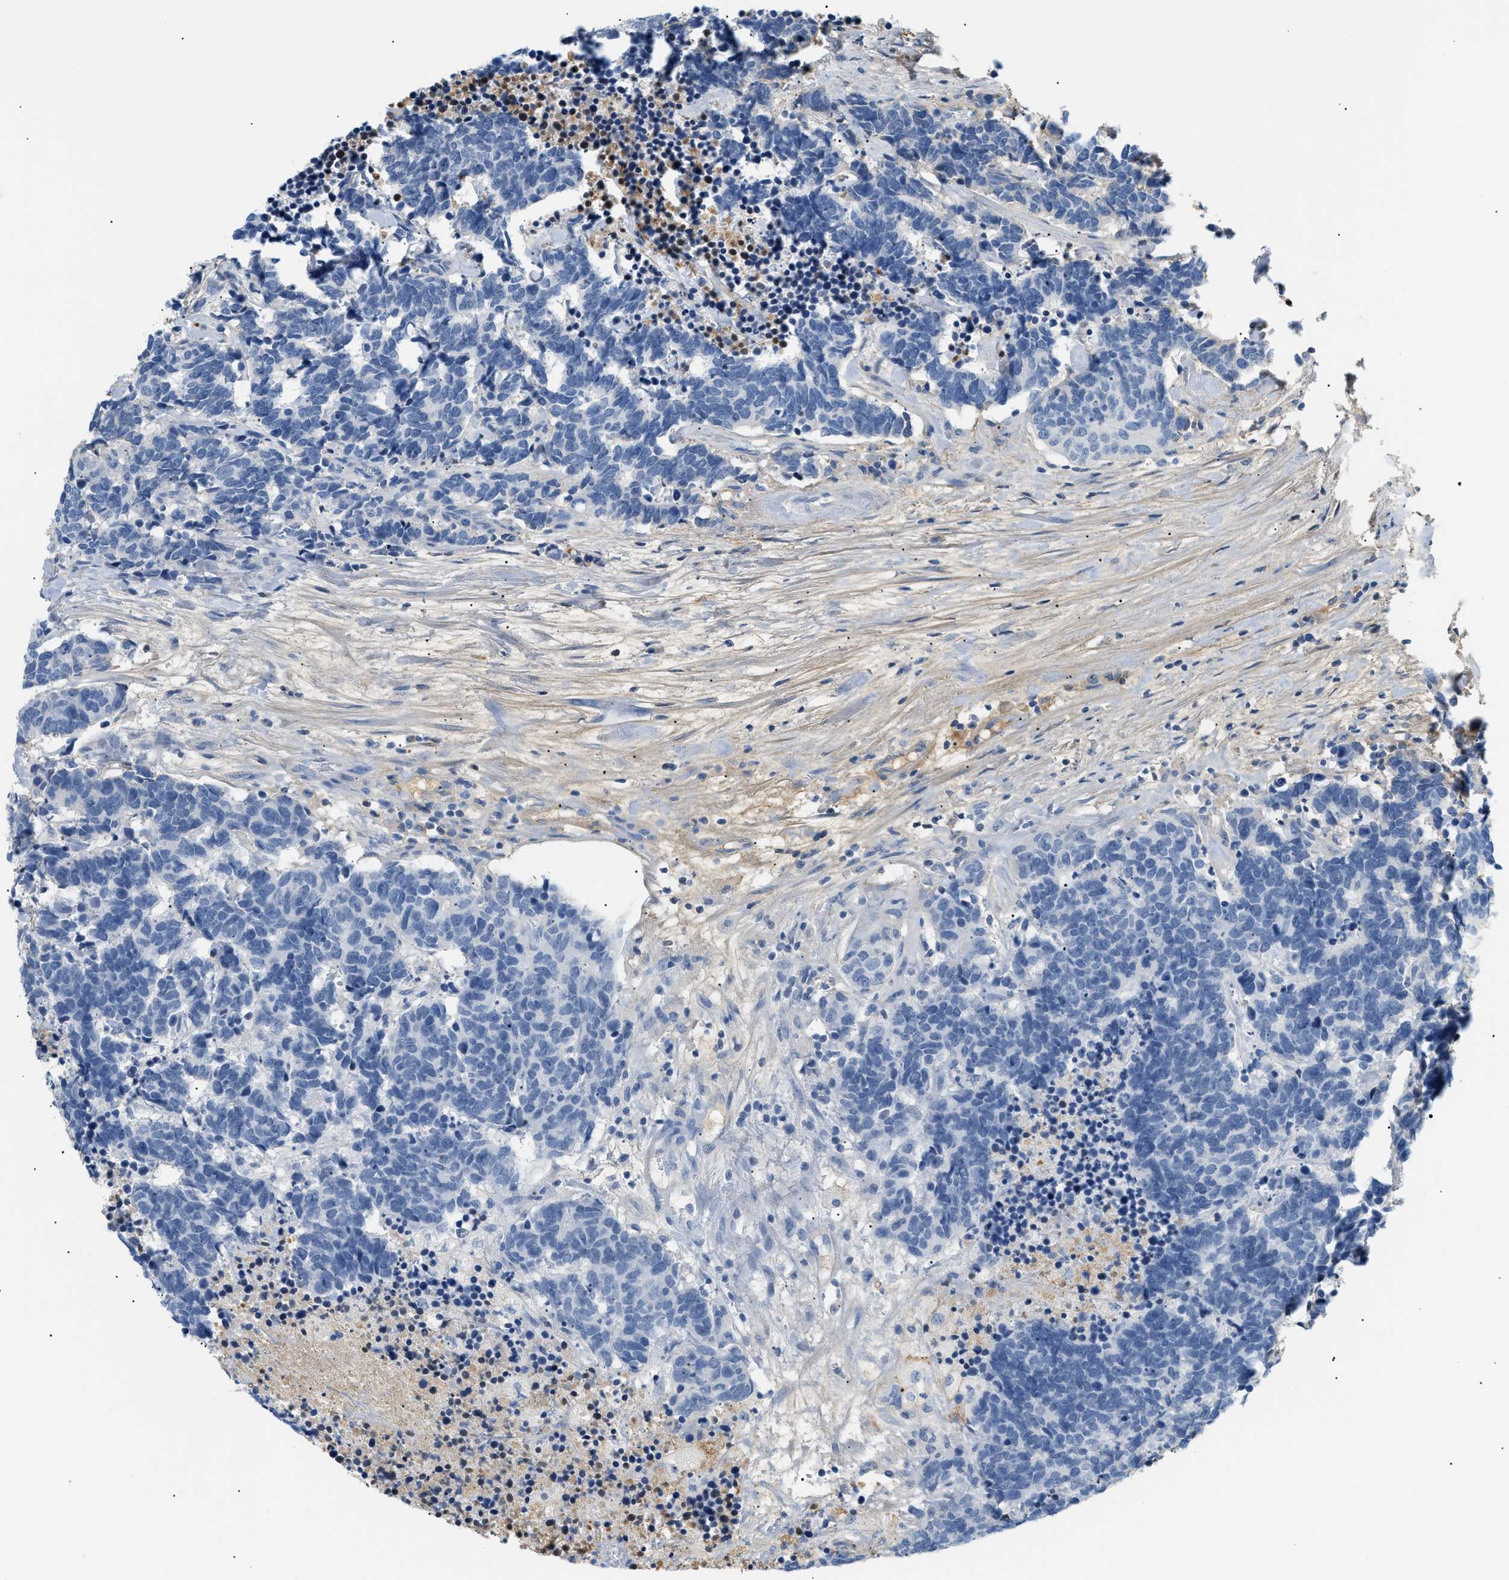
{"staining": {"intensity": "negative", "quantity": "none", "location": "none"}, "tissue": "carcinoid", "cell_type": "Tumor cells", "image_type": "cancer", "snomed": [{"axis": "morphology", "description": "Carcinoma, NOS"}, {"axis": "morphology", "description": "Carcinoid, malignant, NOS"}, {"axis": "topography", "description": "Urinary bladder"}], "caption": "A high-resolution micrograph shows immunohistochemistry (IHC) staining of carcinoid, which reveals no significant positivity in tumor cells. (DAB immunohistochemistry (IHC) visualized using brightfield microscopy, high magnification).", "gene": "CFH", "patient": {"sex": "male", "age": 57}}